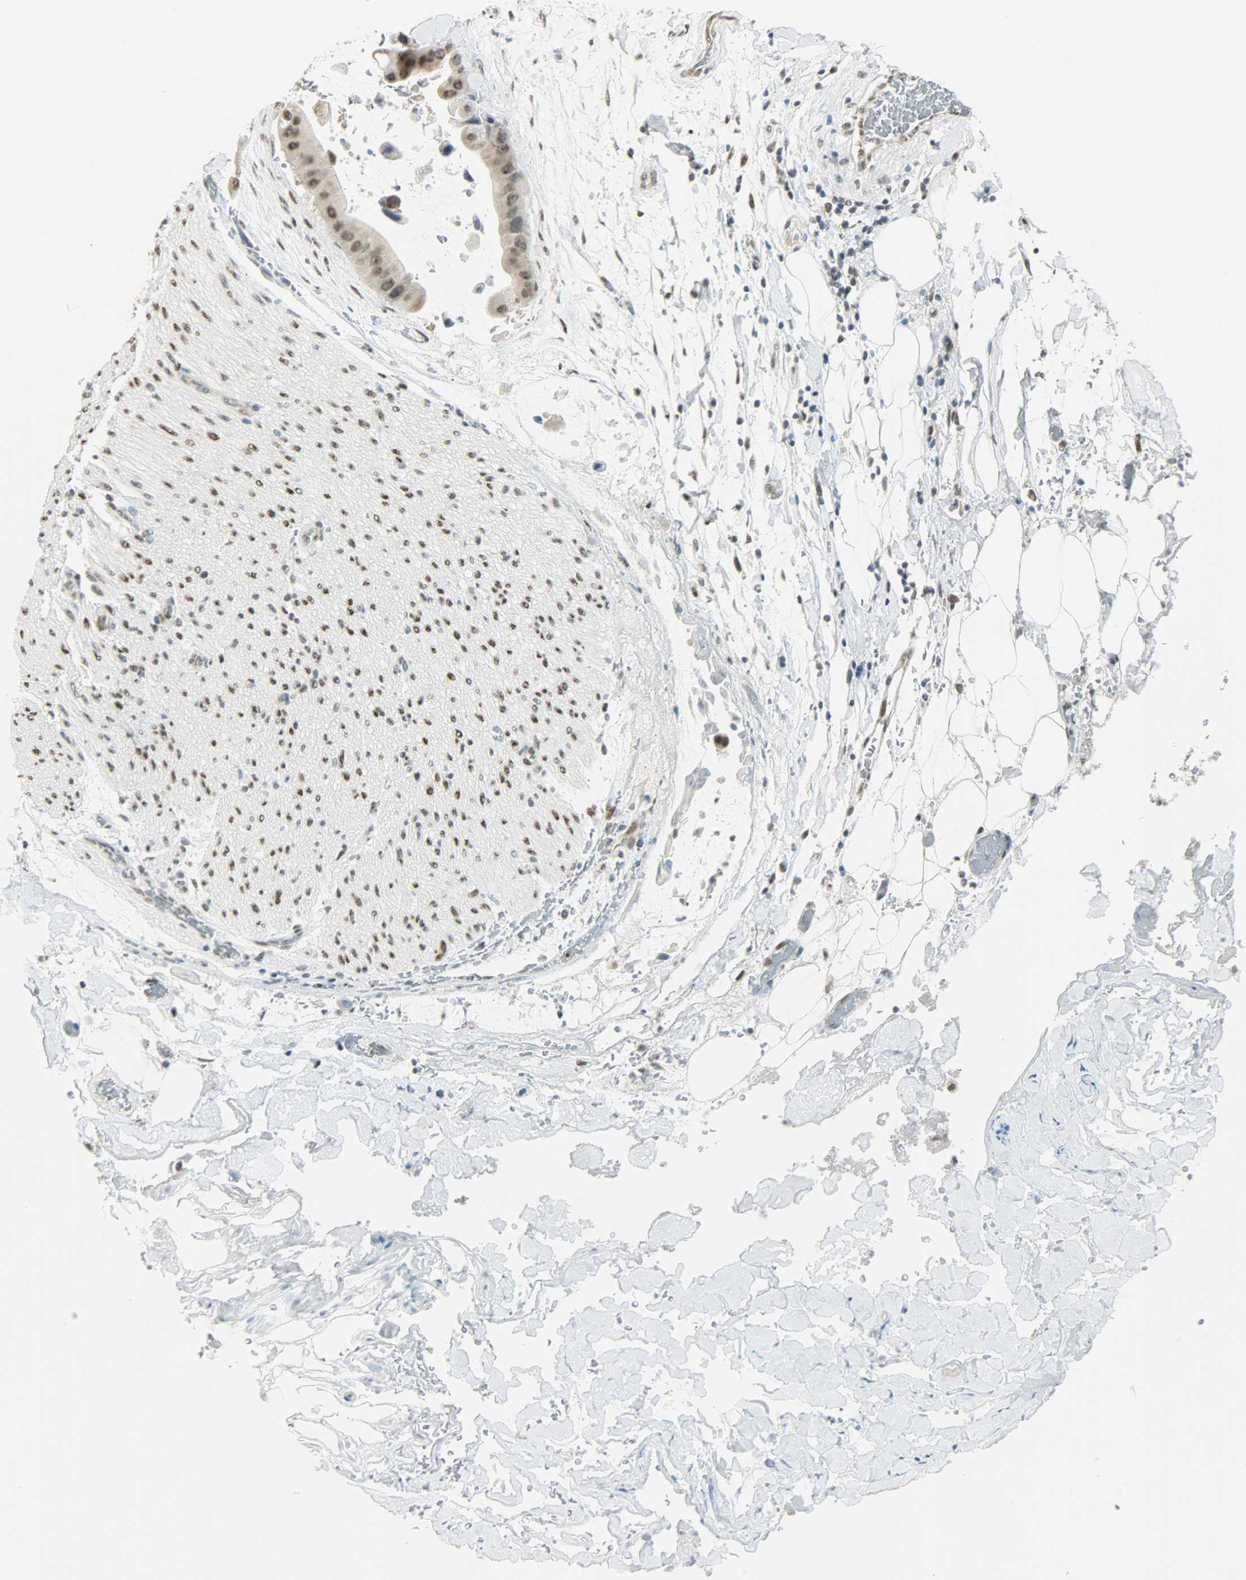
{"staining": {"intensity": "moderate", "quantity": "25%-75%", "location": "nuclear"}, "tissue": "adipose tissue", "cell_type": "Adipocytes", "image_type": "normal", "snomed": [{"axis": "morphology", "description": "Normal tissue, NOS"}, {"axis": "morphology", "description": "Cholangiocarcinoma"}, {"axis": "topography", "description": "Liver"}, {"axis": "topography", "description": "Peripheral nerve tissue"}], "caption": "Protein staining reveals moderate nuclear positivity in approximately 25%-75% of adipocytes in benign adipose tissue. (IHC, brightfield microscopy, high magnification).", "gene": "MYEF2", "patient": {"sex": "male", "age": 50}}